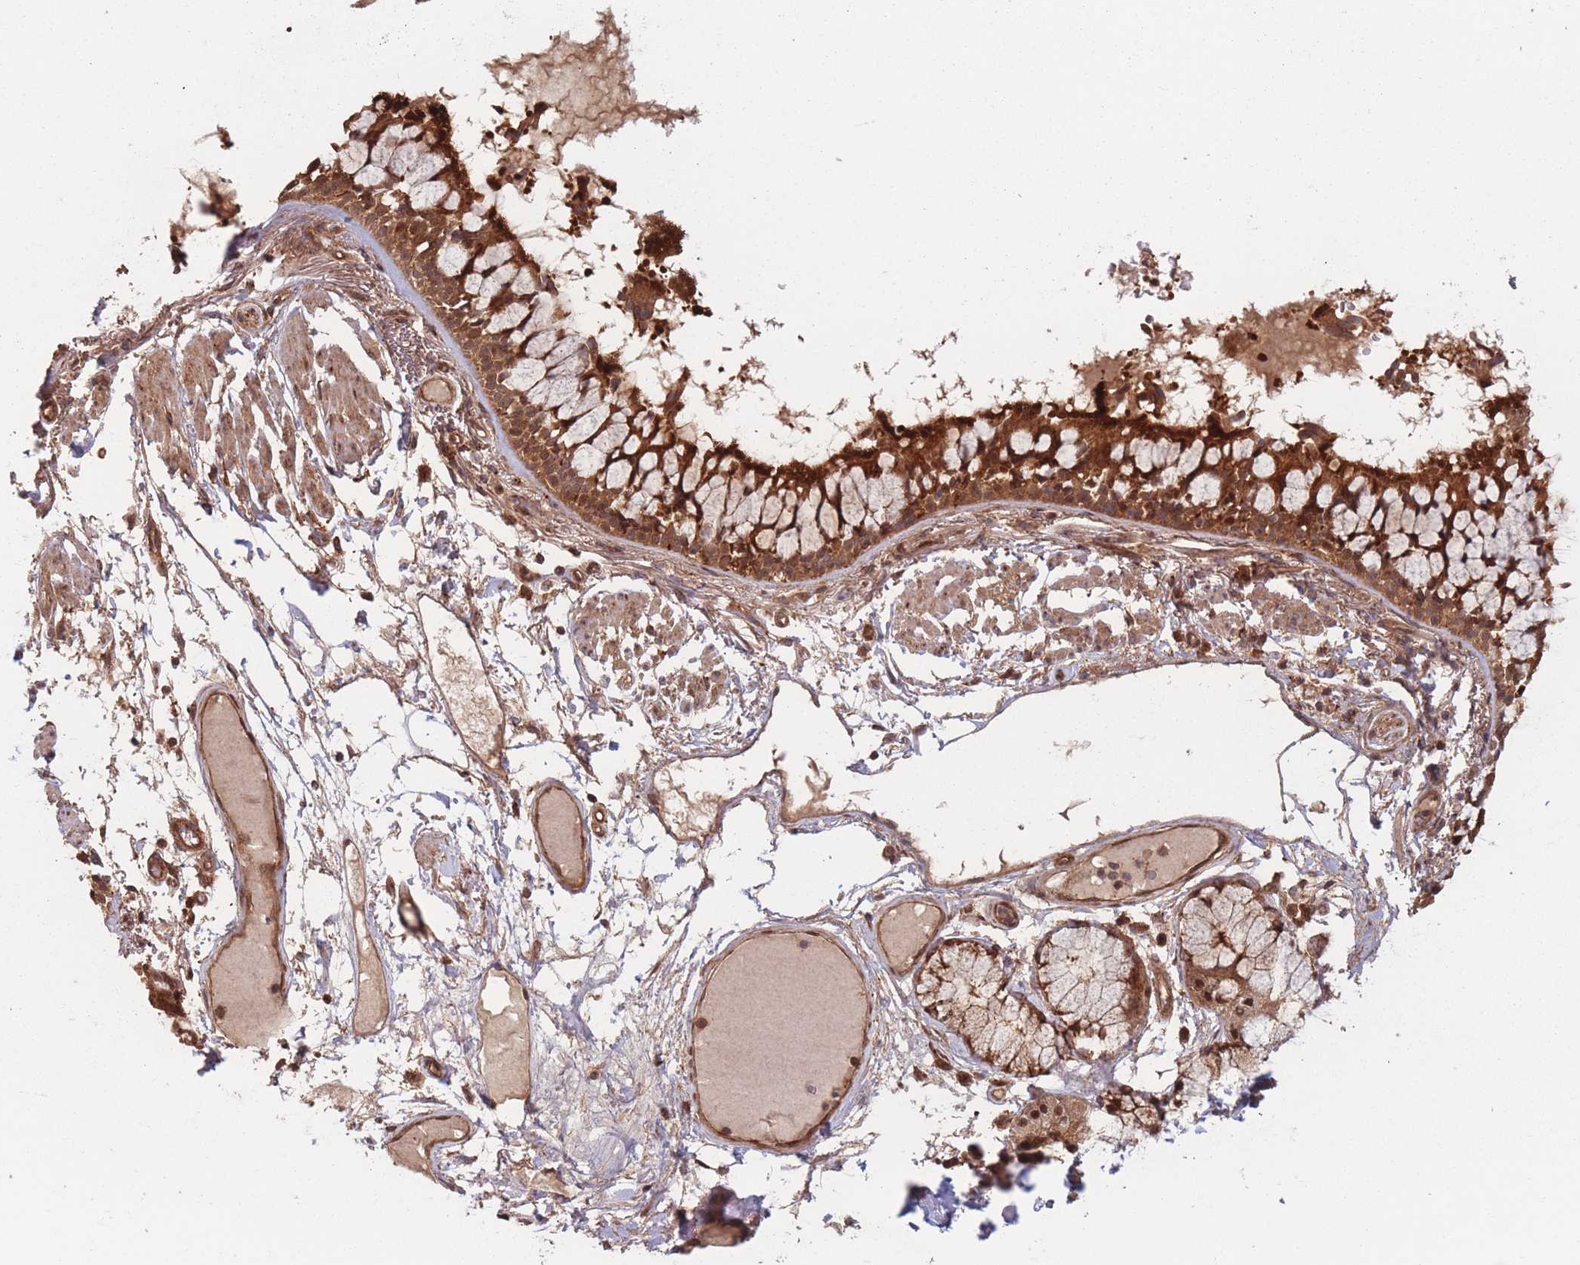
{"staining": {"intensity": "strong", "quantity": ">75%", "location": "cytoplasmic/membranous"}, "tissue": "bronchus", "cell_type": "Respiratory epithelial cells", "image_type": "normal", "snomed": [{"axis": "morphology", "description": "Normal tissue, NOS"}, {"axis": "topography", "description": "Bronchus"}], "caption": "Protein staining of benign bronchus demonstrates strong cytoplasmic/membranous staining in about >75% of respiratory epithelial cells.", "gene": "PODXL2", "patient": {"sex": "male", "age": 70}}